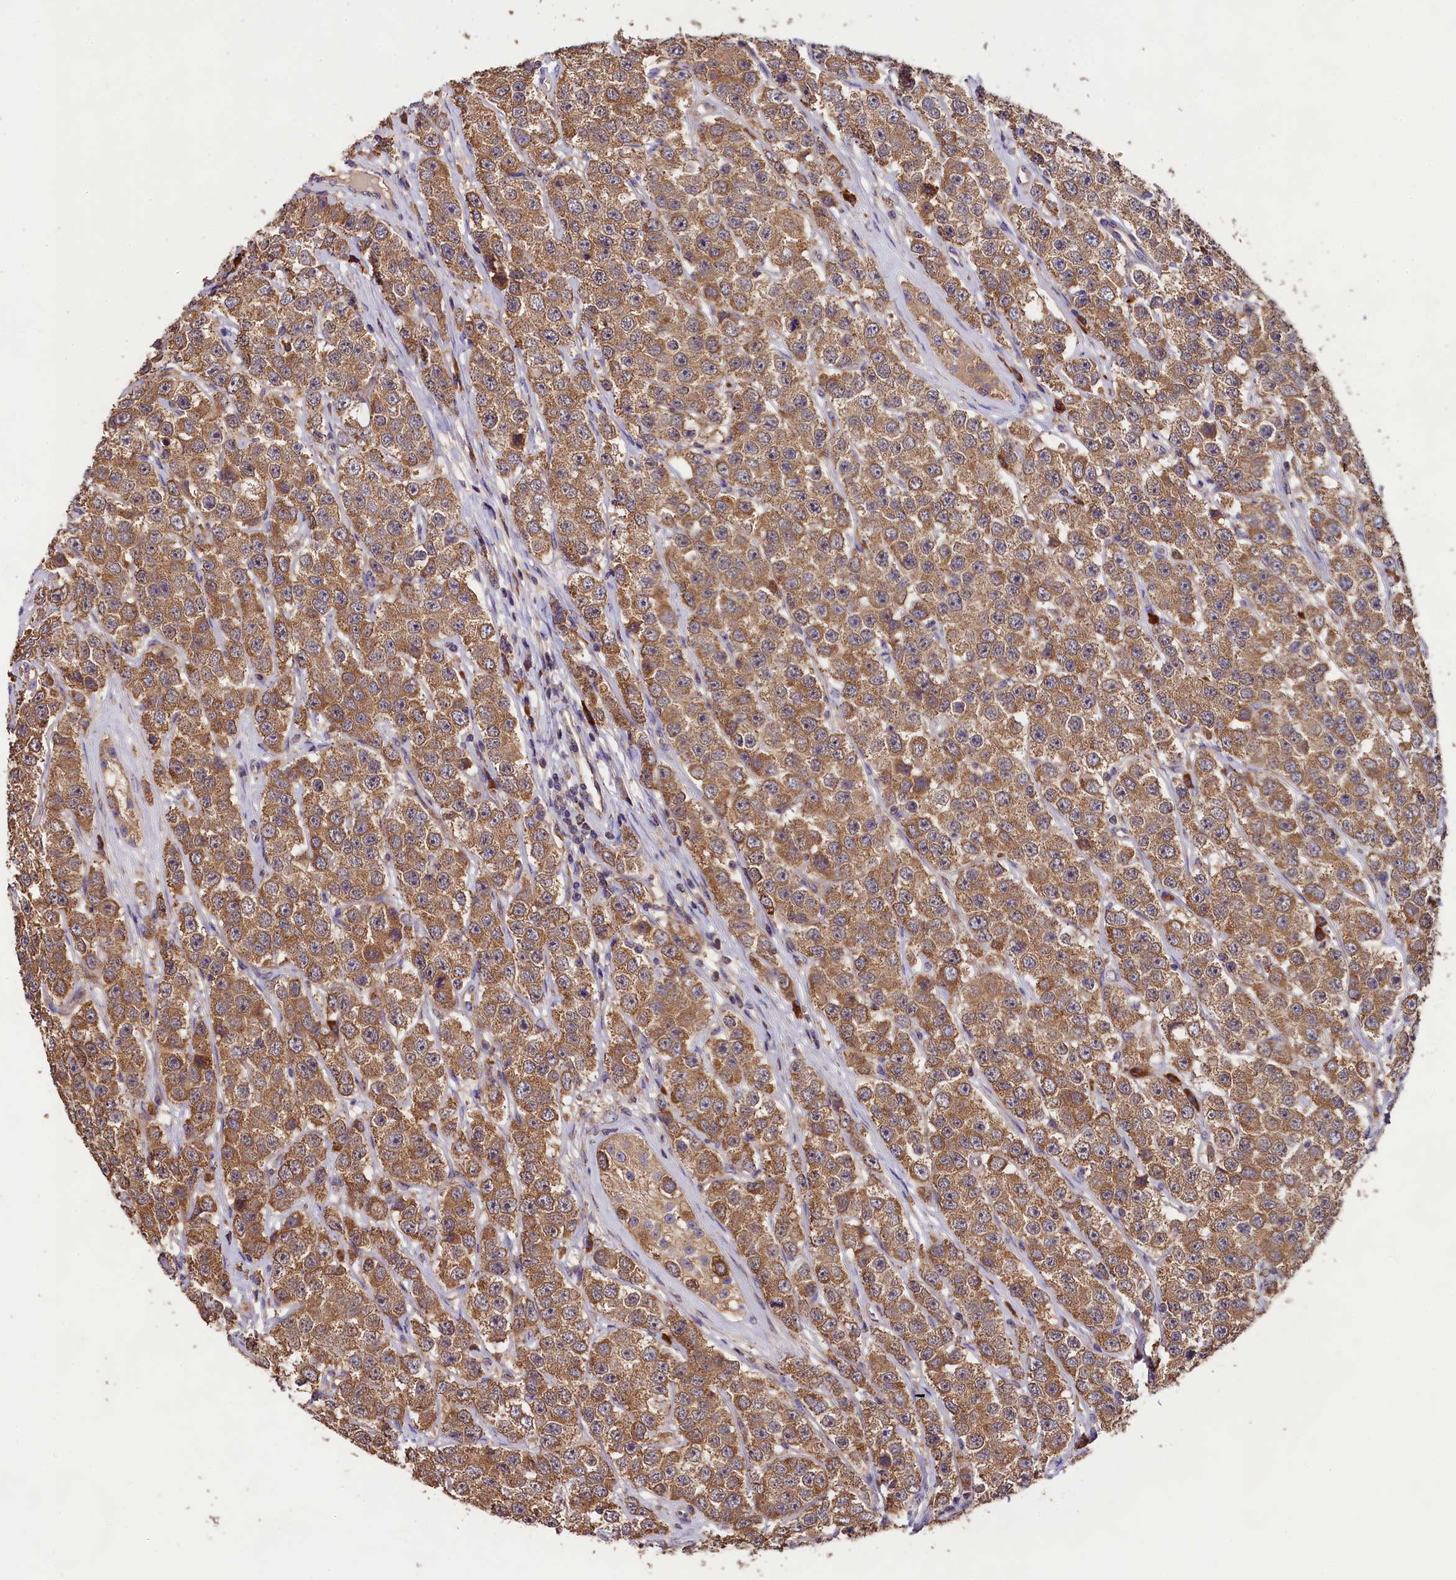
{"staining": {"intensity": "moderate", "quantity": ">75%", "location": "cytoplasmic/membranous"}, "tissue": "testis cancer", "cell_type": "Tumor cells", "image_type": "cancer", "snomed": [{"axis": "morphology", "description": "Seminoma, NOS"}, {"axis": "topography", "description": "Testis"}], "caption": "Testis cancer stained for a protein exhibits moderate cytoplasmic/membranous positivity in tumor cells. (IHC, brightfield microscopy, high magnification).", "gene": "ENKD1", "patient": {"sex": "male", "age": 28}}